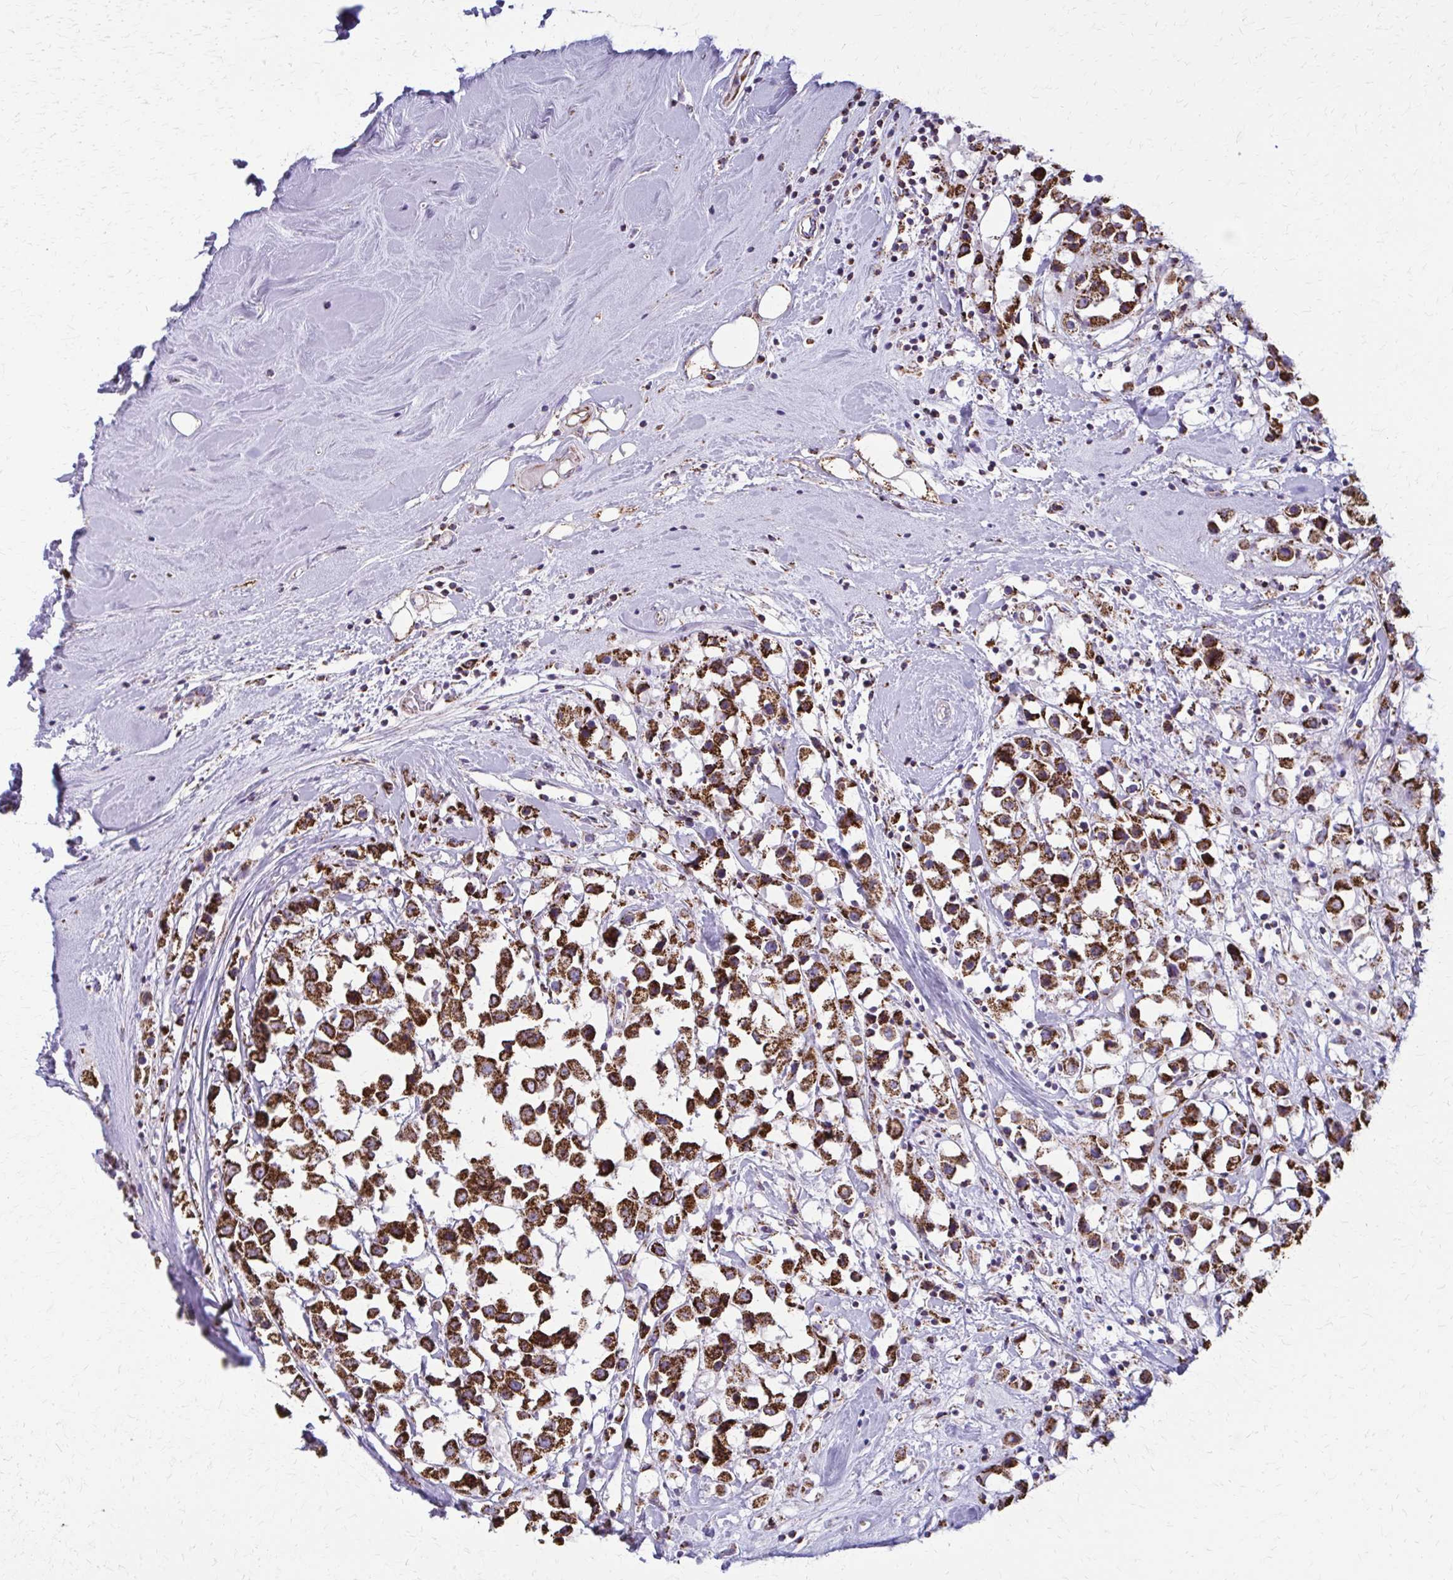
{"staining": {"intensity": "strong", "quantity": ">75%", "location": "cytoplasmic/membranous"}, "tissue": "breast cancer", "cell_type": "Tumor cells", "image_type": "cancer", "snomed": [{"axis": "morphology", "description": "Duct carcinoma"}, {"axis": "topography", "description": "Breast"}], "caption": "Brown immunohistochemical staining in breast cancer displays strong cytoplasmic/membranous positivity in about >75% of tumor cells.", "gene": "TVP23A", "patient": {"sex": "female", "age": 61}}